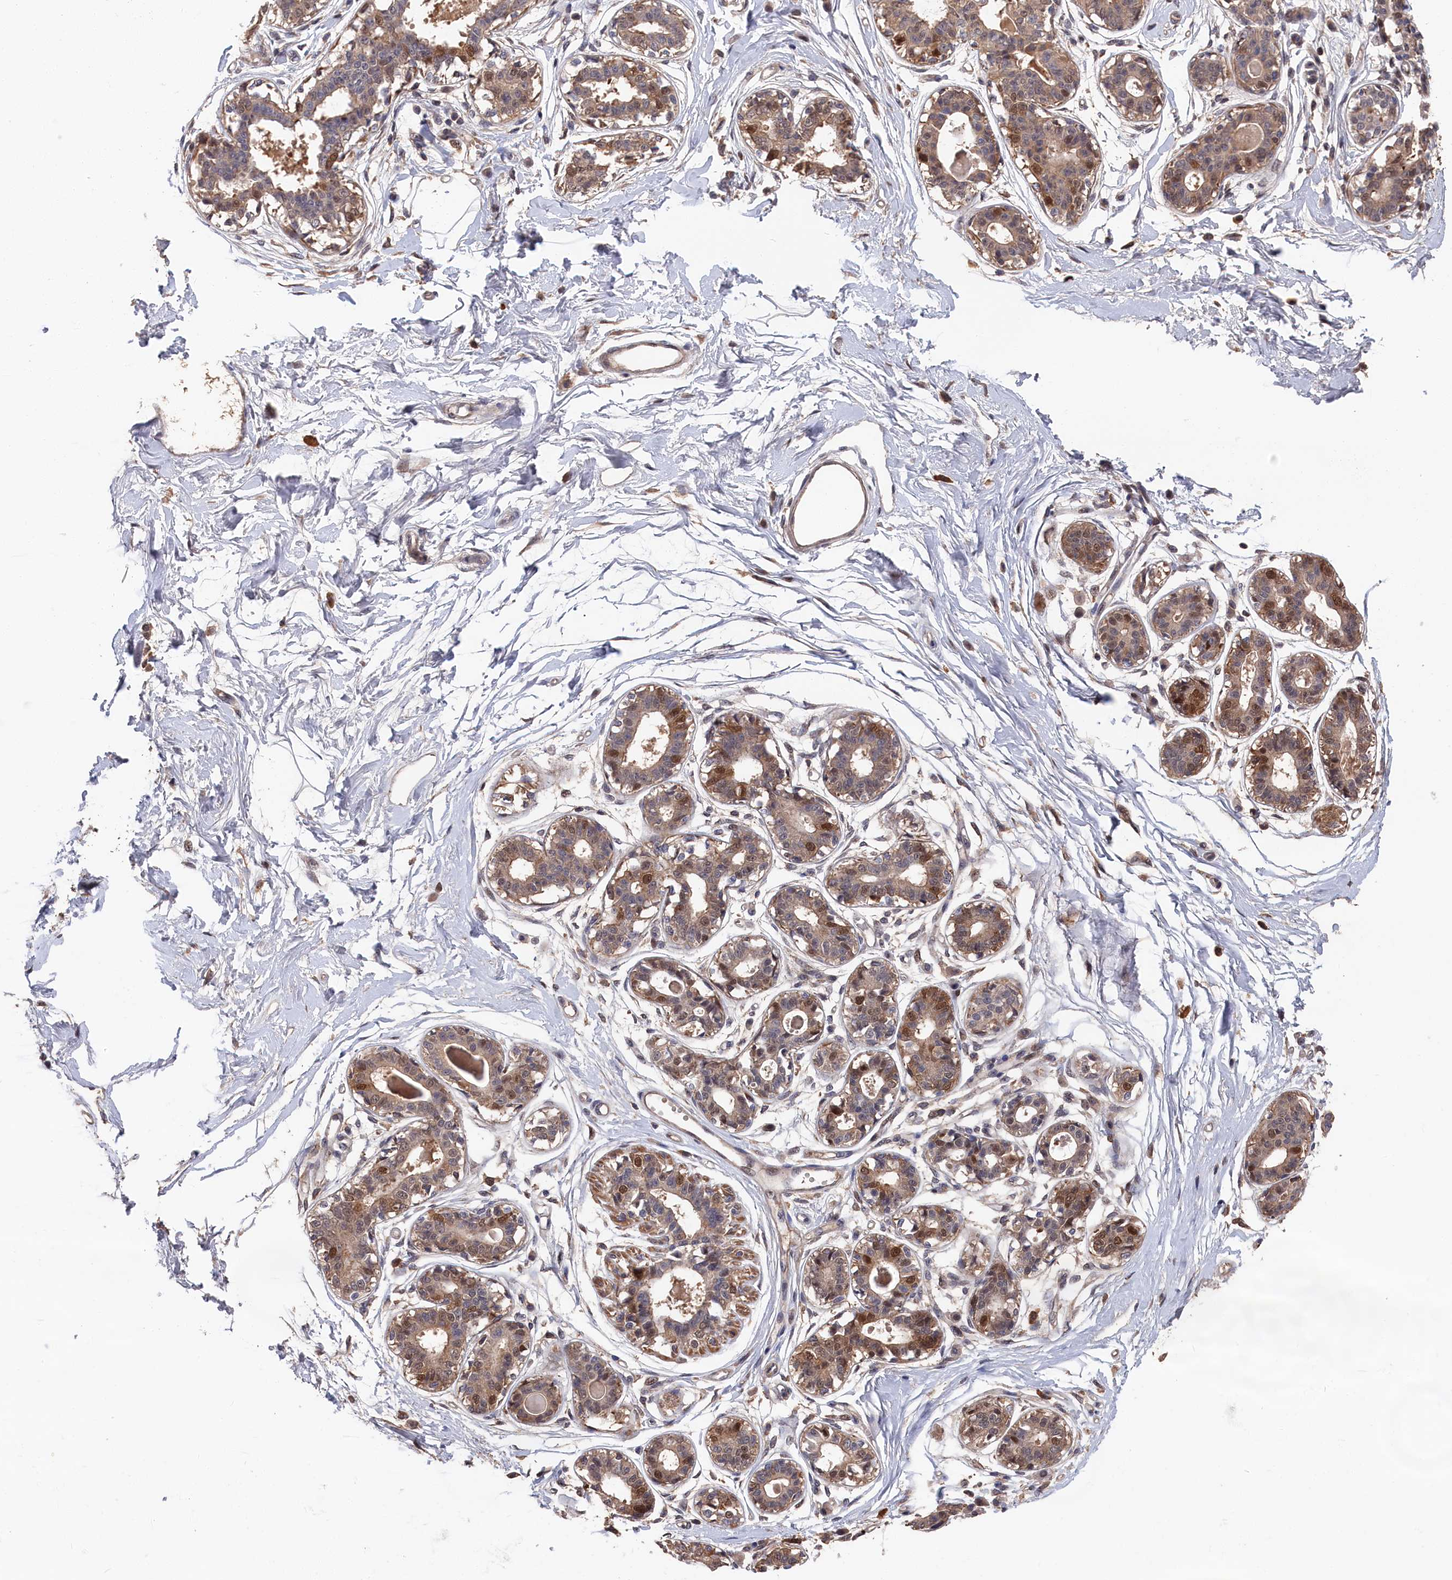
{"staining": {"intensity": "negative", "quantity": "none", "location": "none"}, "tissue": "breast", "cell_type": "Adipocytes", "image_type": "normal", "snomed": [{"axis": "morphology", "description": "Normal tissue, NOS"}, {"axis": "topography", "description": "Breast"}], "caption": "Immunohistochemistry photomicrograph of benign breast stained for a protein (brown), which demonstrates no positivity in adipocytes.", "gene": "RMI2", "patient": {"sex": "female", "age": 45}}